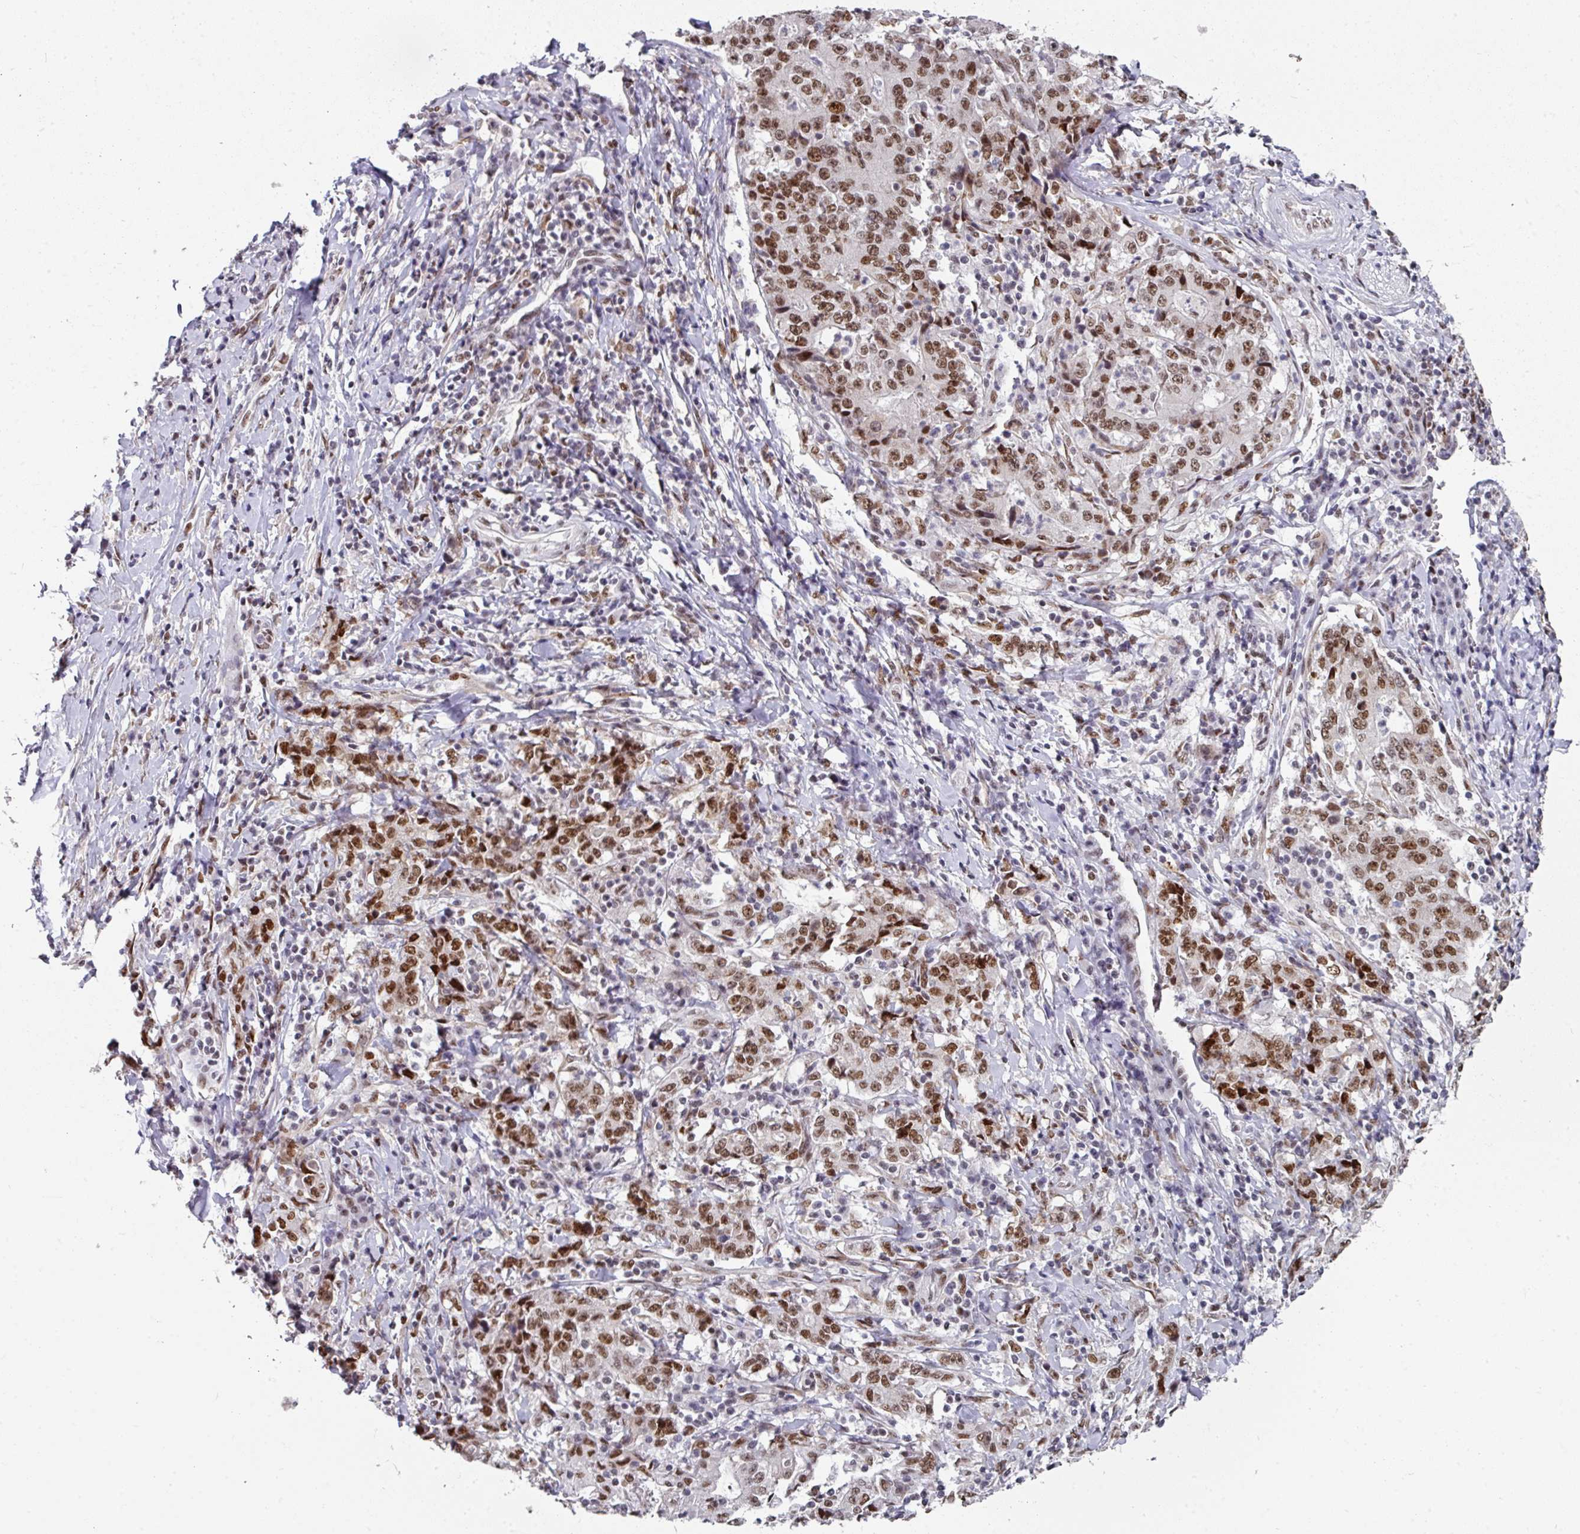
{"staining": {"intensity": "moderate", "quantity": ">75%", "location": "nuclear"}, "tissue": "stomach cancer", "cell_type": "Tumor cells", "image_type": "cancer", "snomed": [{"axis": "morphology", "description": "Normal tissue, NOS"}, {"axis": "morphology", "description": "Adenocarcinoma, NOS"}, {"axis": "topography", "description": "Stomach, upper"}, {"axis": "topography", "description": "Stomach"}], "caption": "Immunohistochemical staining of stomach adenocarcinoma shows moderate nuclear protein staining in approximately >75% of tumor cells. Ihc stains the protein of interest in brown and the nuclei are stained blue.", "gene": "RAD50", "patient": {"sex": "male", "age": 59}}